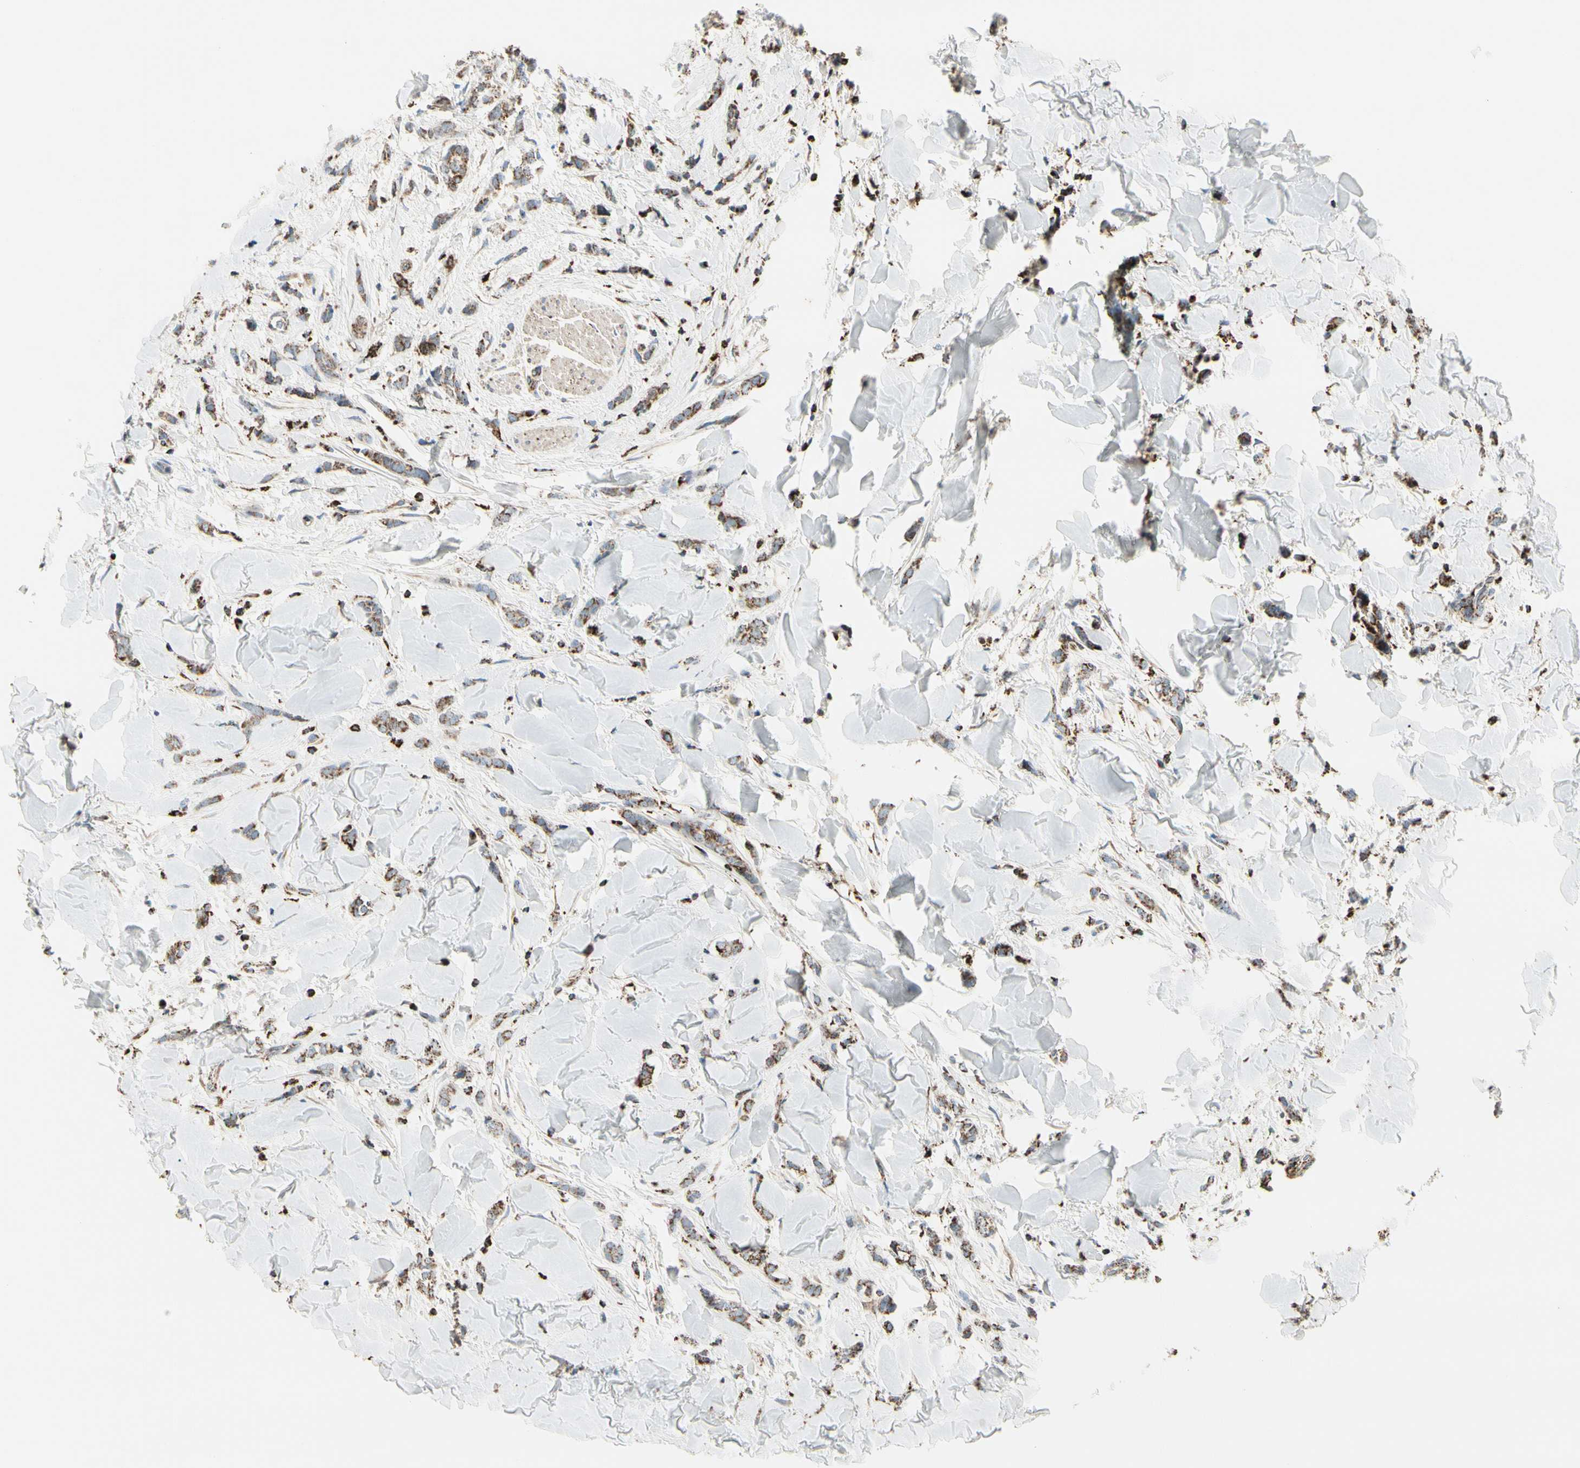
{"staining": {"intensity": "moderate", "quantity": ">75%", "location": "cytoplasmic/membranous"}, "tissue": "breast cancer", "cell_type": "Tumor cells", "image_type": "cancer", "snomed": [{"axis": "morphology", "description": "Lobular carcinoma"}, {"axis": "topography", "description": "Skin"}, {"axis": "topography", "description": "Breast"}], "caption": "Immunohistochemistry (IHC) (DAB) staining of human breast cancer (lobular carcinoma) displays moderate cytoplasmic/membranous protein expression in approximately >75% of tumor cells.", "gene": "ME2", "patient": {"sex": "female", "age": 46}}